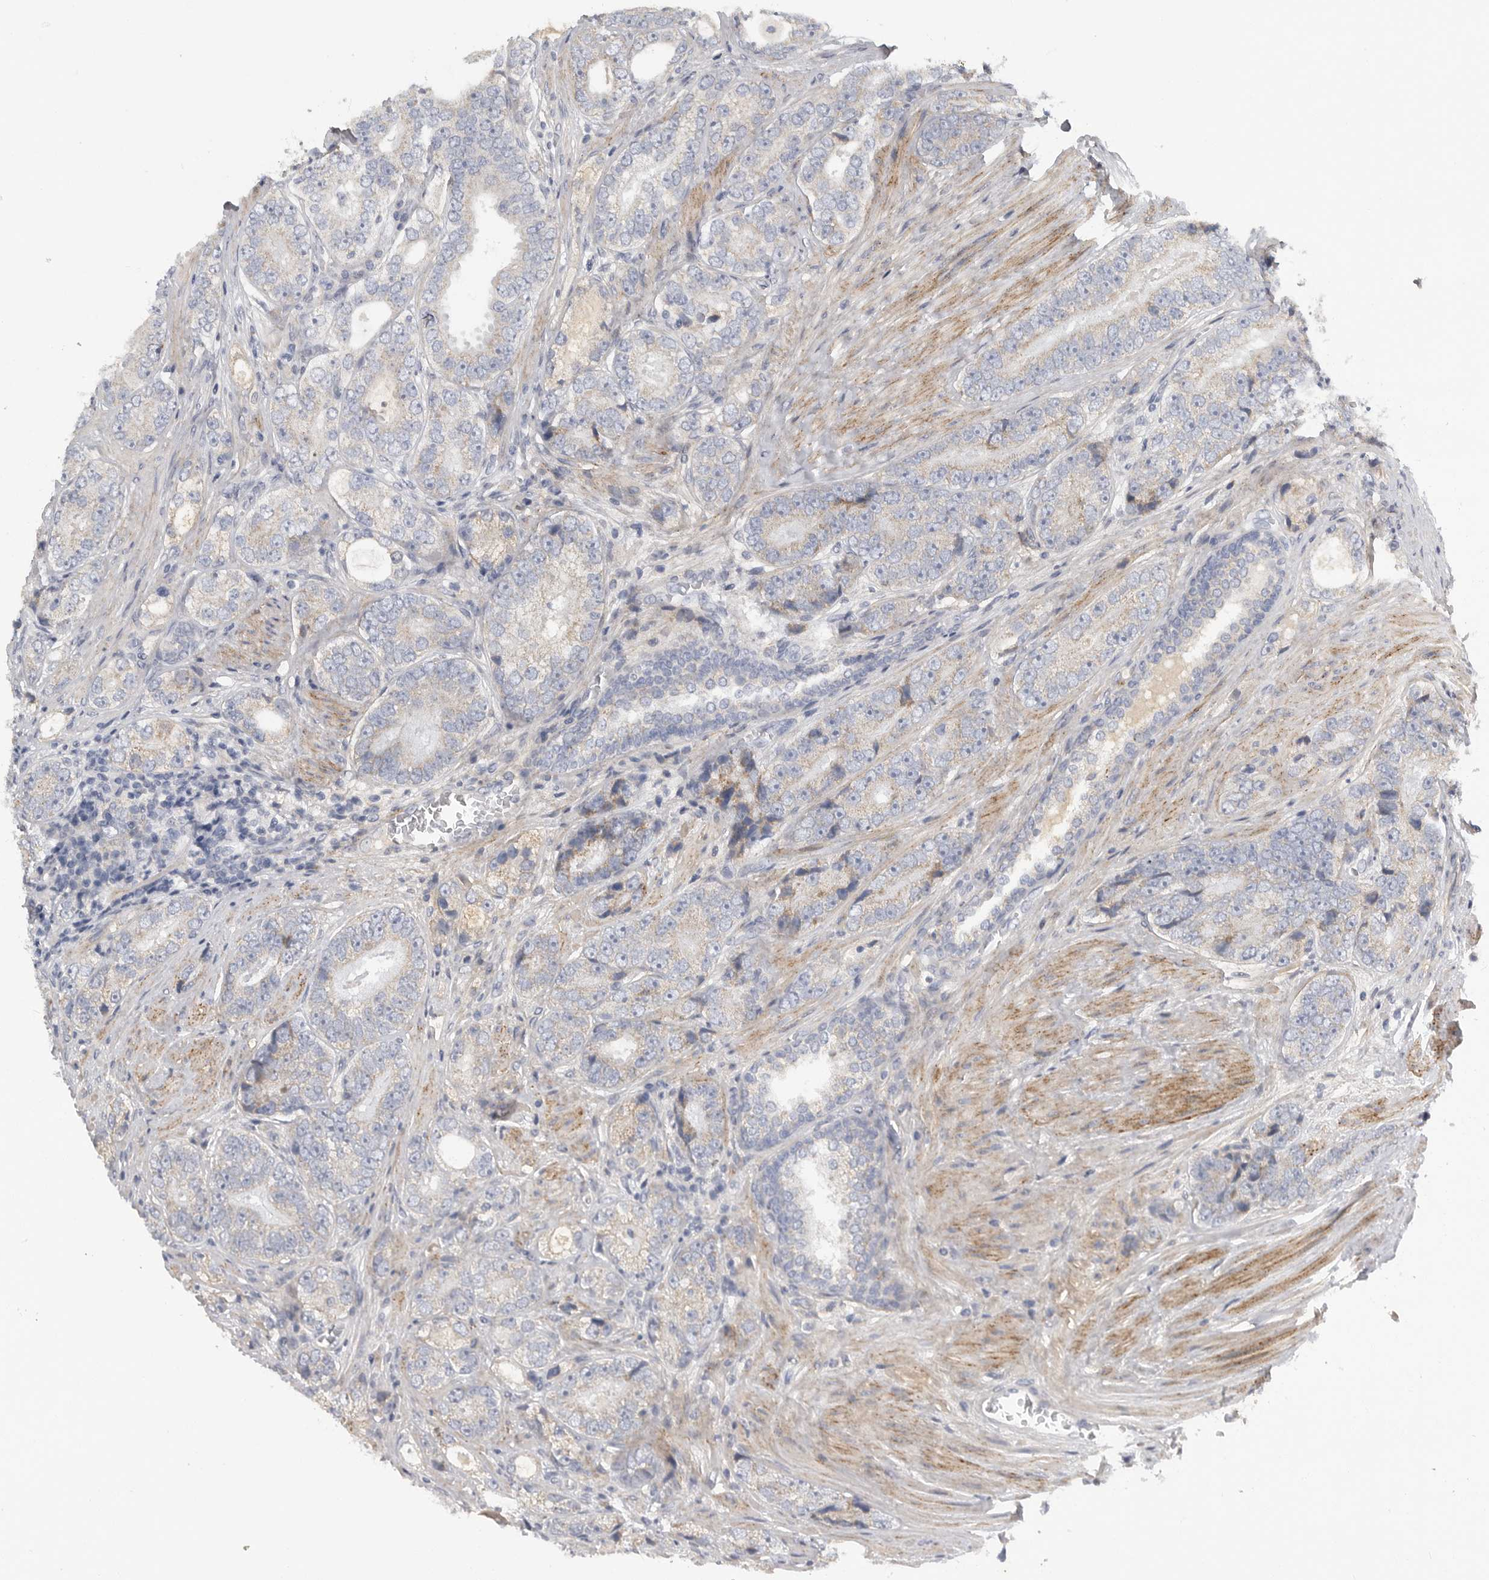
{"staining": {"intensity": "weak", "quantity": "<25%", "location": "cytoplasmic/membranous"}, "tissue": "prostate cancer", "cell_type": "Tumor cells", "image_type": "cancer", "snomed": [{"axis": "morphology", "description": "Adenocarcinoma, High grade"}, {"axis": "topography", "description": "Prostate"}], "caption": "Tumor cells are negative for protein expression in human prostate cancer. (Stains: DAB immunohistochemistry with hematoxylin counter stain, Microscopy: brightfield microscopy at high magnification).", "gene": "SDC3", "patient": {"sex": "male", "age": 56}}